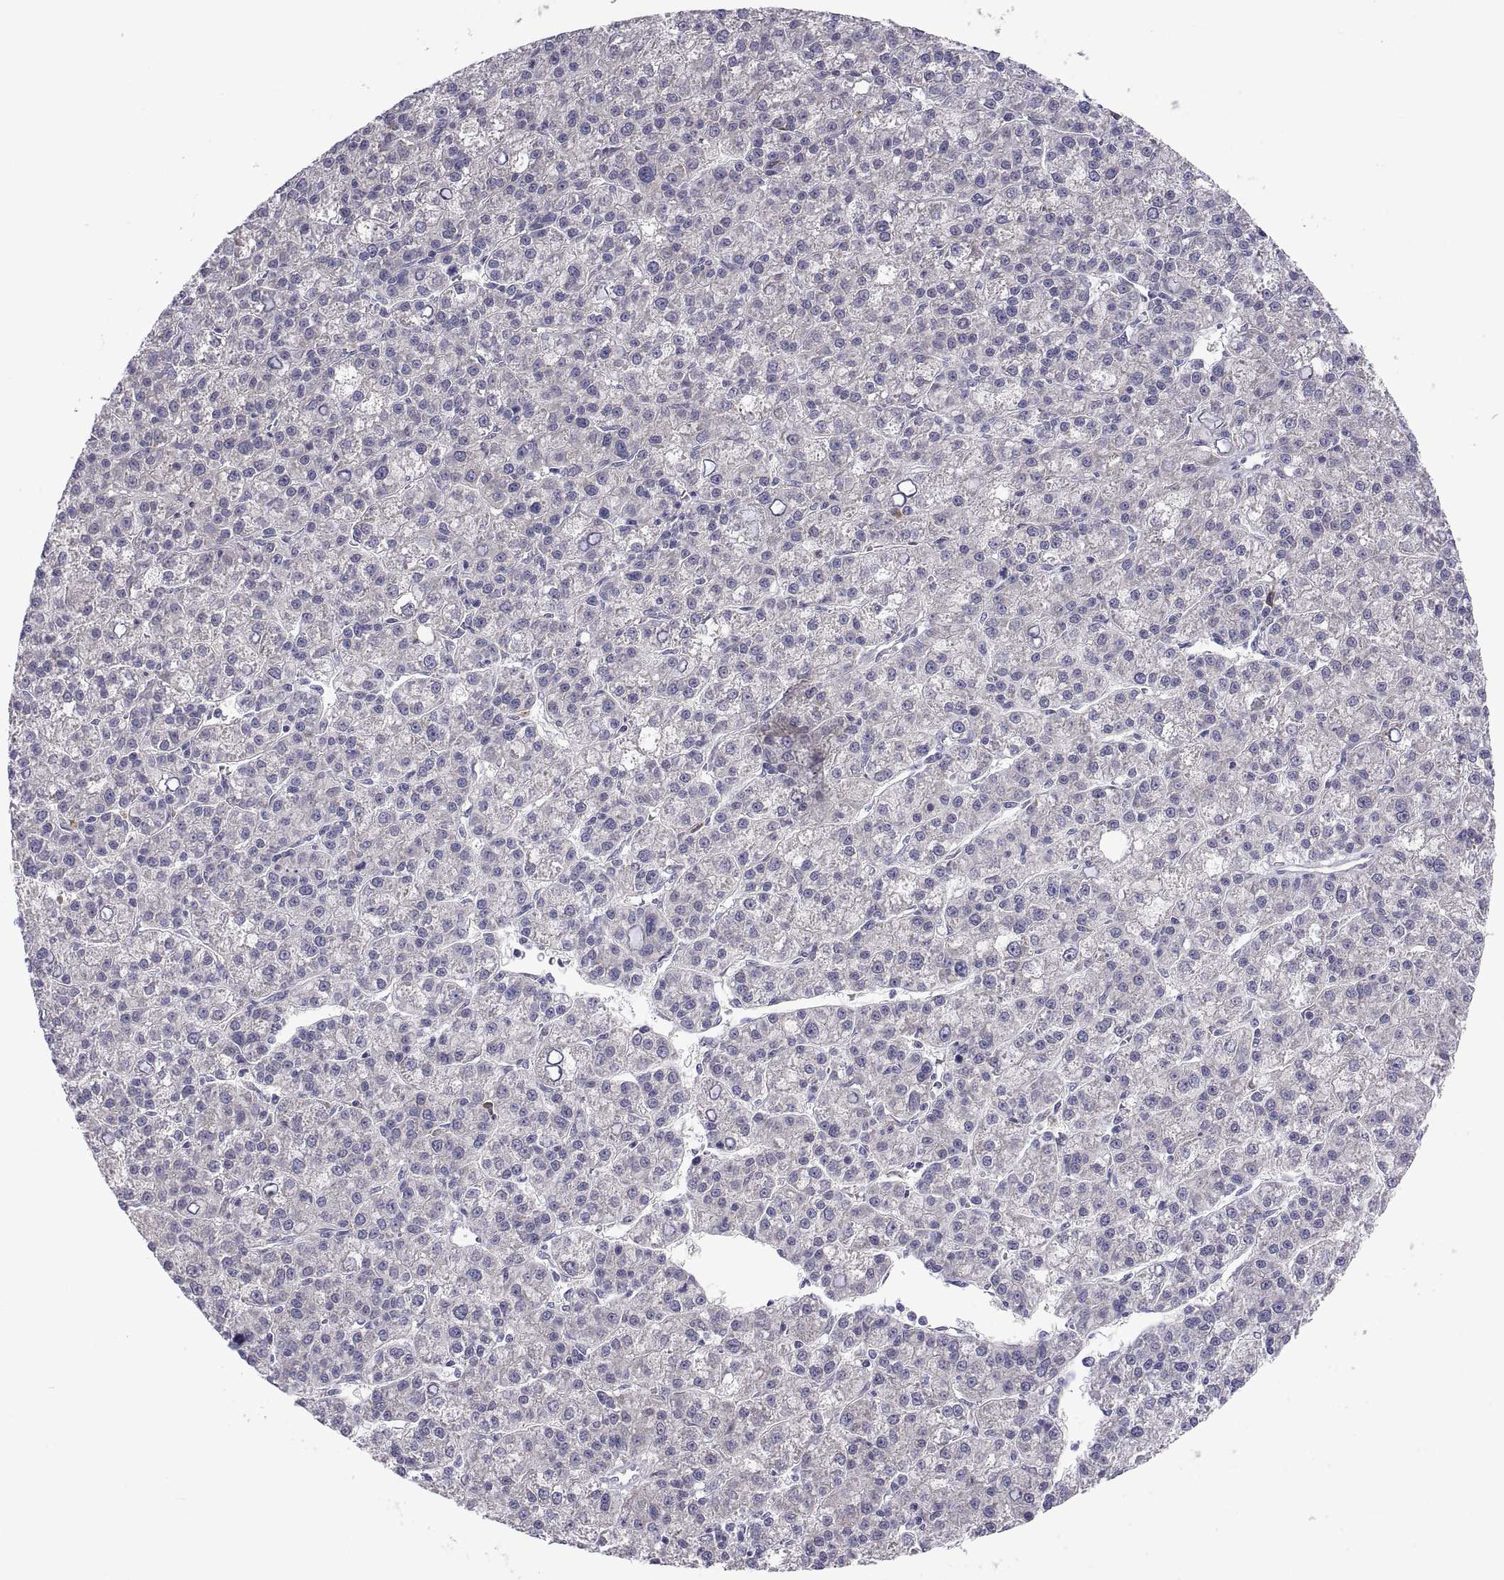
{"staining": {"intensity": "negative", "quantity": "none", "location": "none"}, "tissue": "liver cancer", "cell_type": "Tumor cells", "image_type": "cancer", "snomed": [{"axis": "morphology", "description": "Carcinoma, Hepatocellular, NOS"}, {"axis": "topography", "description": "Liver"}], "caption": "Immunohistochemistry (IHC) image of neoplastic tissue: liver cancer (hepatocellular carcinoma) stained with DAB reveals no significant protein expression in tumor cells.", "gene": "PKP1", "patient": {"sex": "female", "age": 60}}